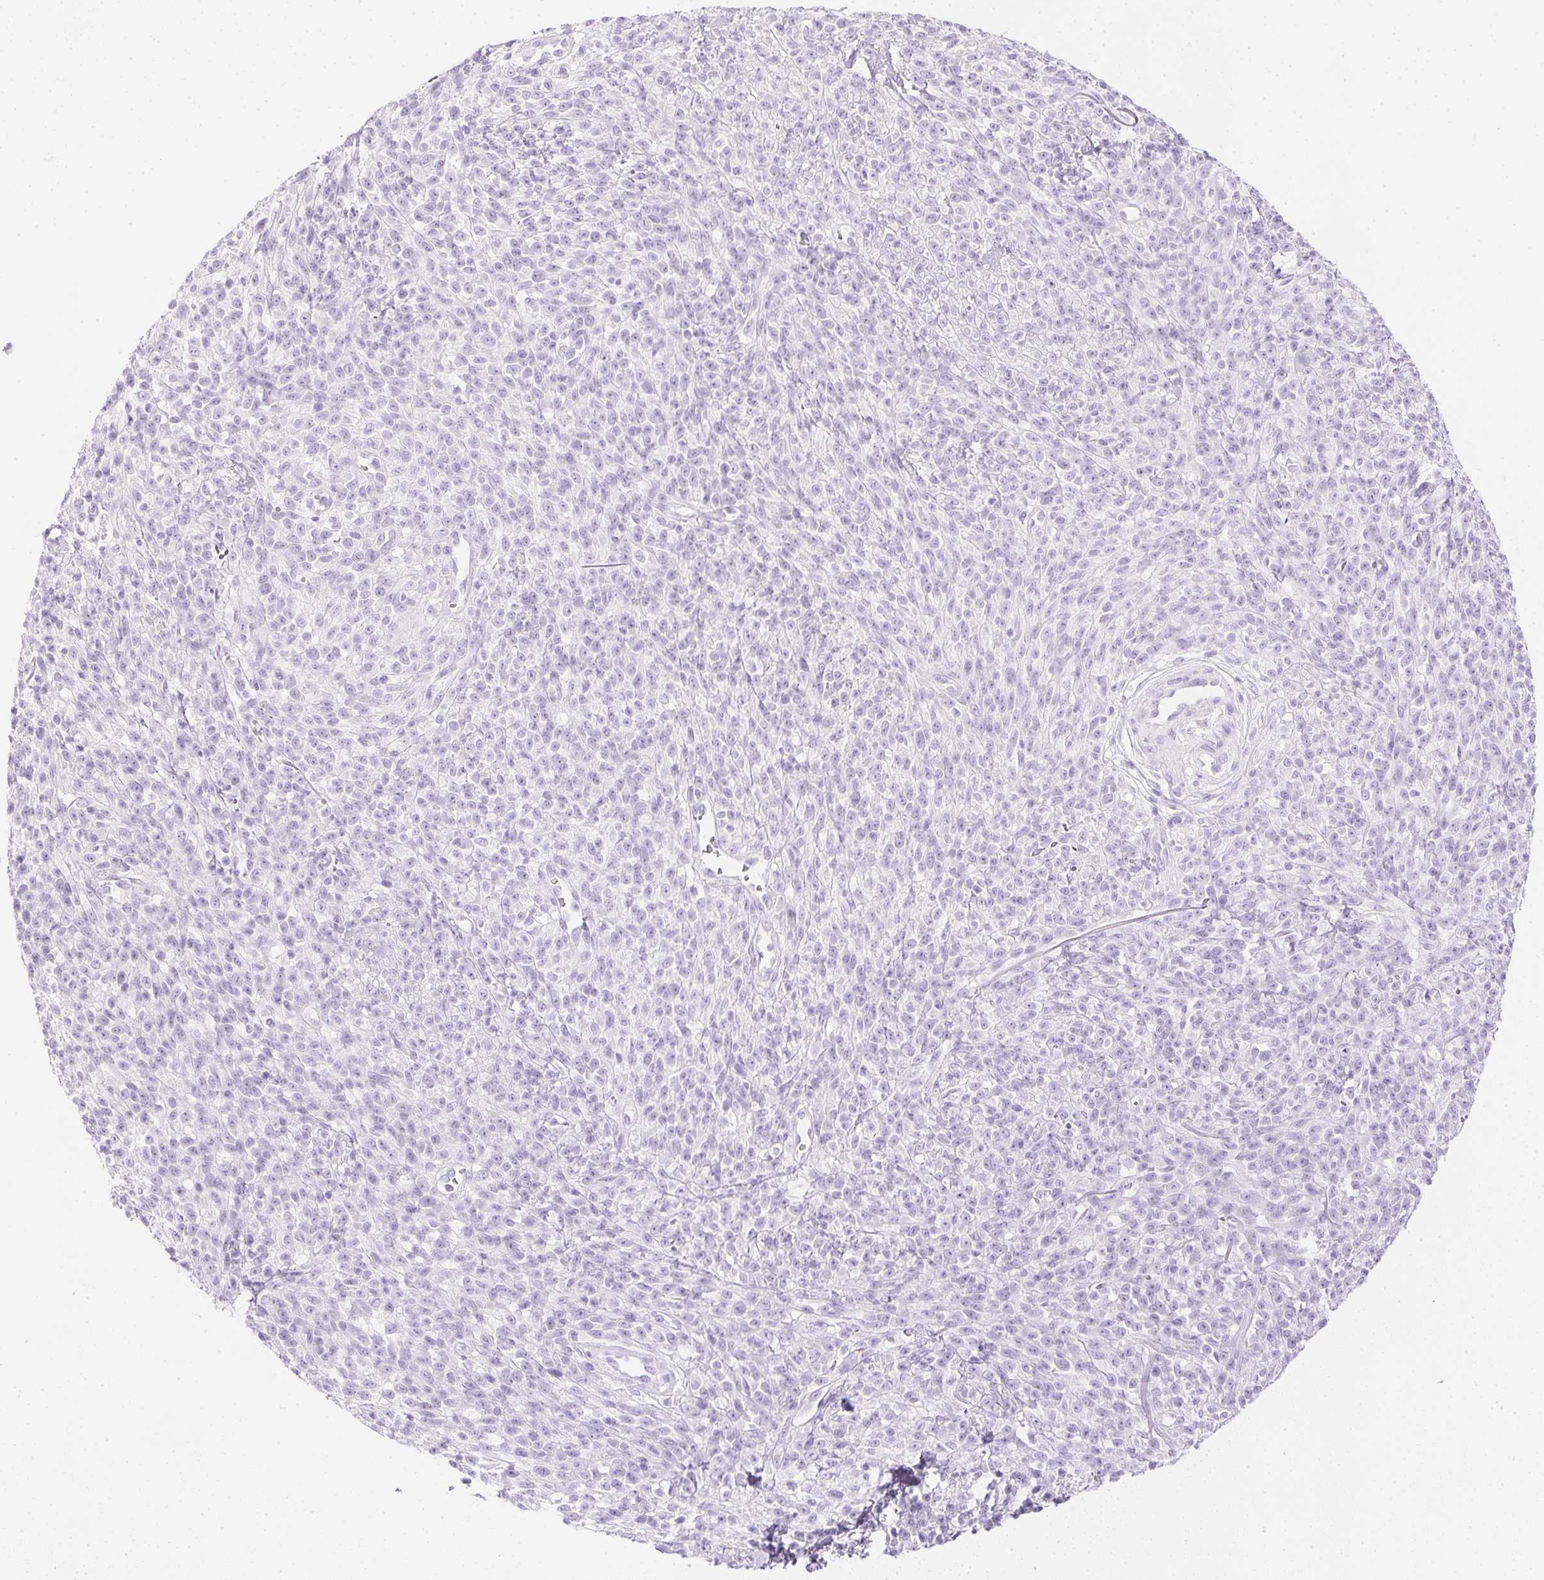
{"staining": {"intensity": "negative", "quantity": "none", "location": "none"}, "tissue": "melanoma", "cell_type": "Tumor cells", "image_type": "cancer", "snomed": [{"axis": "morphology", "description": "Malignant melanoma, NOS"}, {"axis": "topography", "description": "Skin"}, {"axis": "topography", "description": "Skin of trunk"}], "caption": "High magnification brightfield microscopy of malignant melanoma stained with DAB (3,3'-diaminobenzidine) (brown) and counterstained with hematoxylin (blue): tumor cells show no significant positivity.", "gene": "CPB1", "patient": {"sex": "male", "age": 74}}